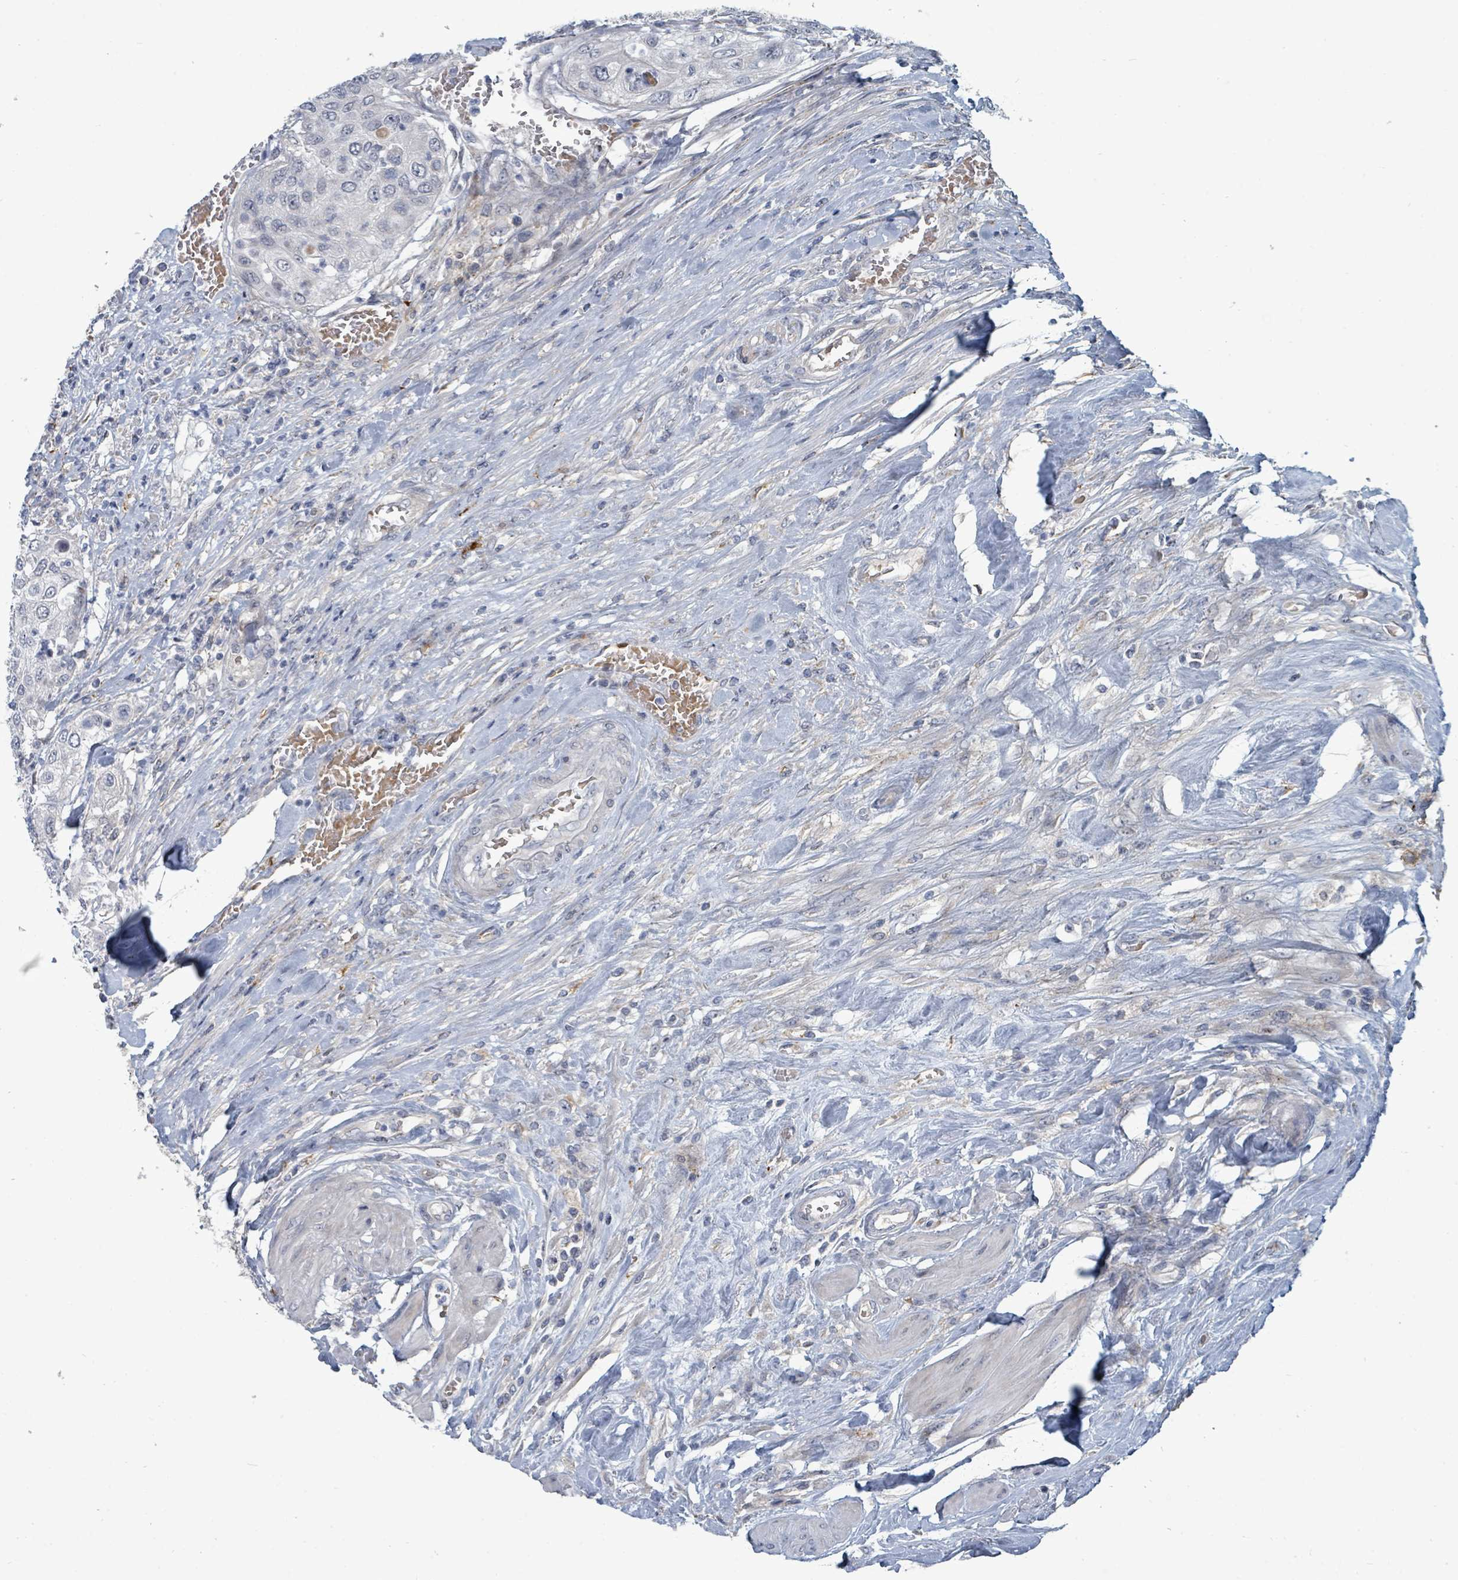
{"staining": {"intensity": "negative", "quantity": "none", "location": "none"}, "tissue": "urothelial cancer", "cell_type": "Tumor cells", "image_type": "cancer", "snomed": [{"axis": "morphology", "description": "Urothelial carcinoma, High grade"}, {"axis": "topography", "description": "Urinary bladder"}], "caption": "Protein analysis of high-grade urothelial carcinoma exhibits no significant expression in tumor cells.", "gene": "TRDMT1", "patient": {"sex": "female", "age": 79}}